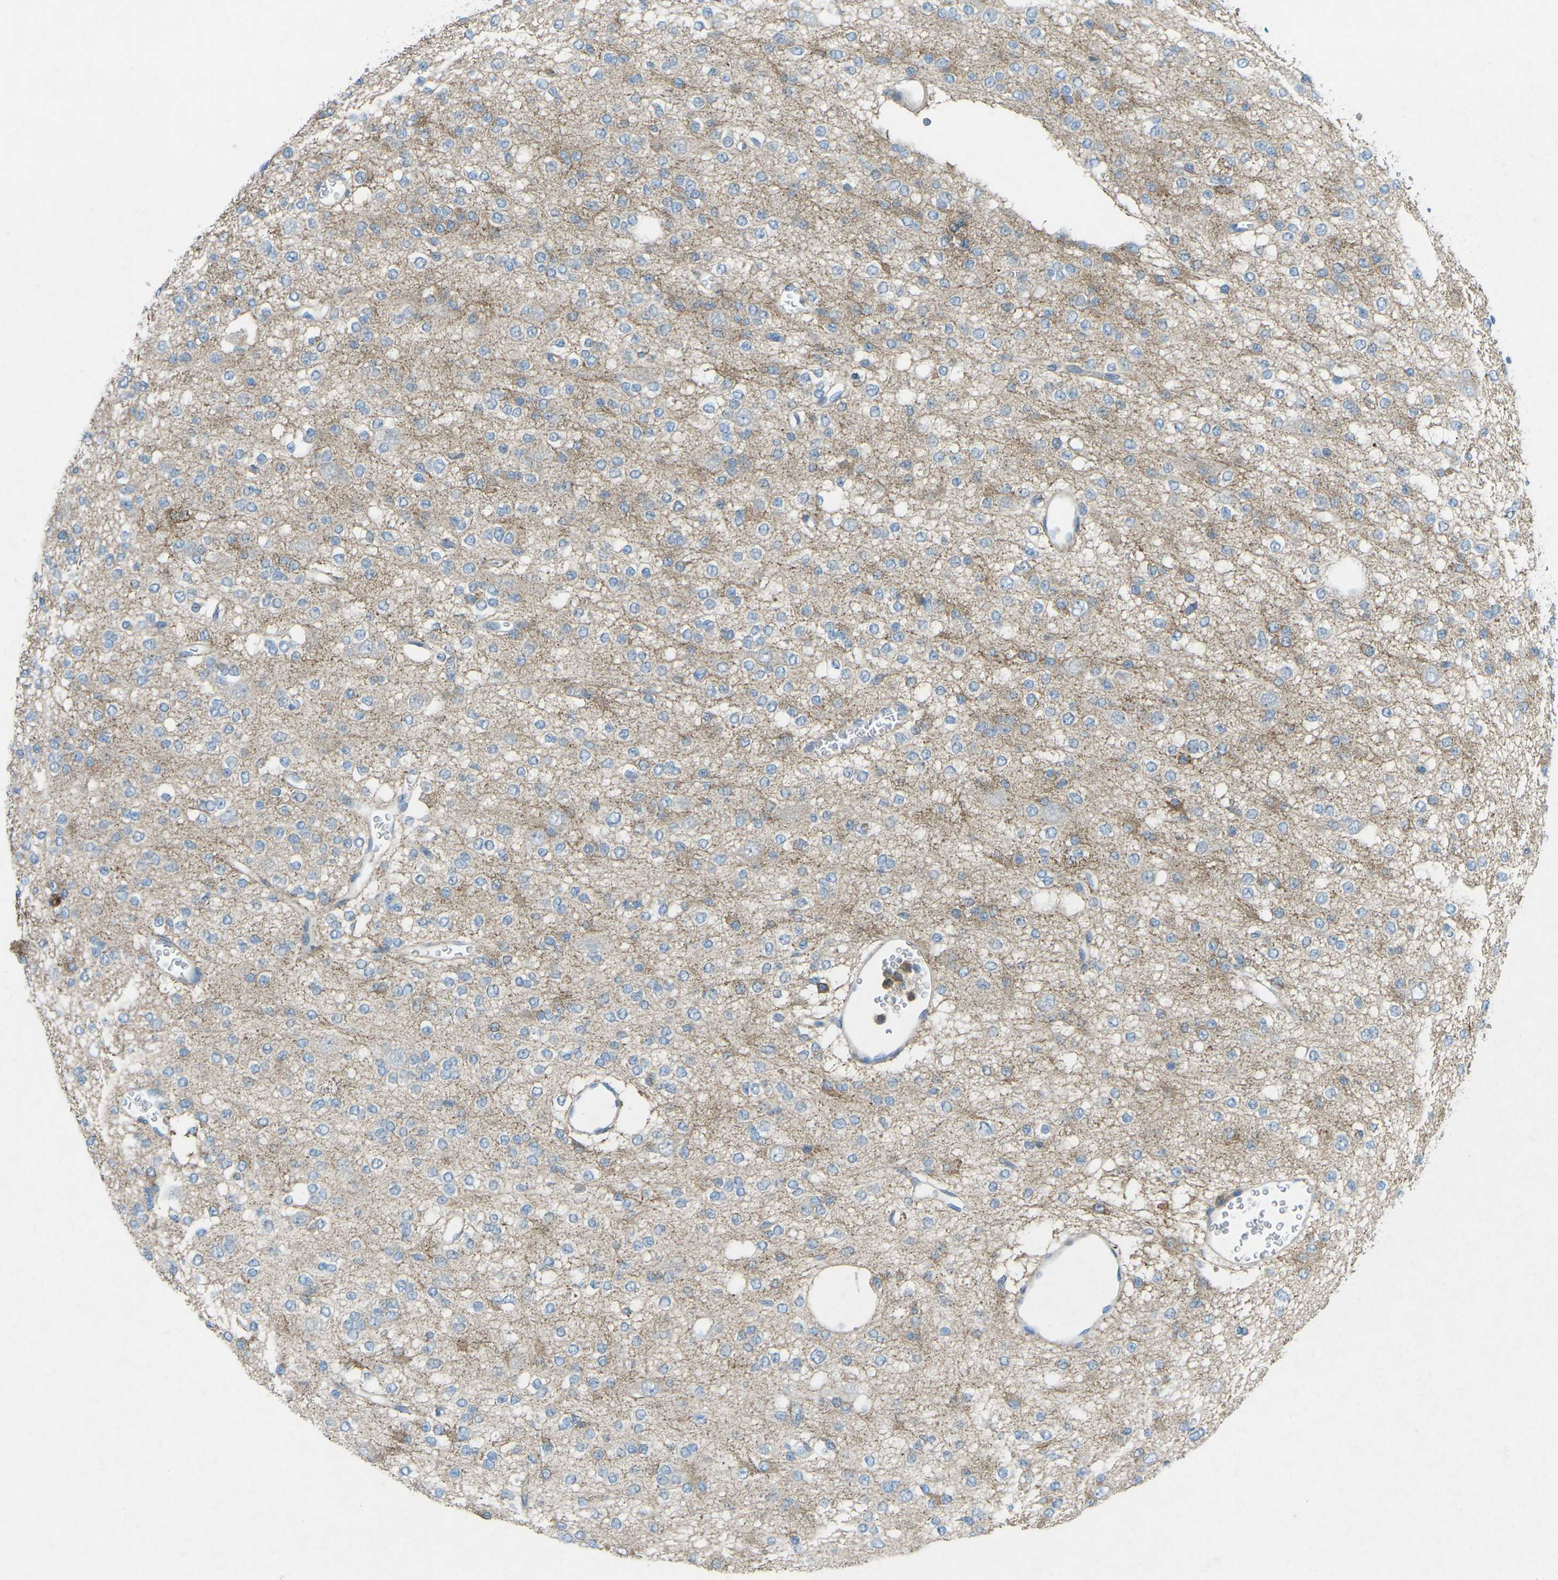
{"staining": {"intensity": "weak", "quantity": "<25%", "location": "cytoplasmic/membranous"}, "tissue": "glioma", "cell_type": "Tumor cells", "image_type": "cancer", "snomed": [{"axis": "morphology", "description": "Glioma, malignant, Low grade"}, {"axis": "topography", "description": "Brain"}], "caption": "Tumor cells show no significant protein expression in low-grade glioma (malignant).", "gene": "STK11", "patient": {"sex": "male", "age": 38}}